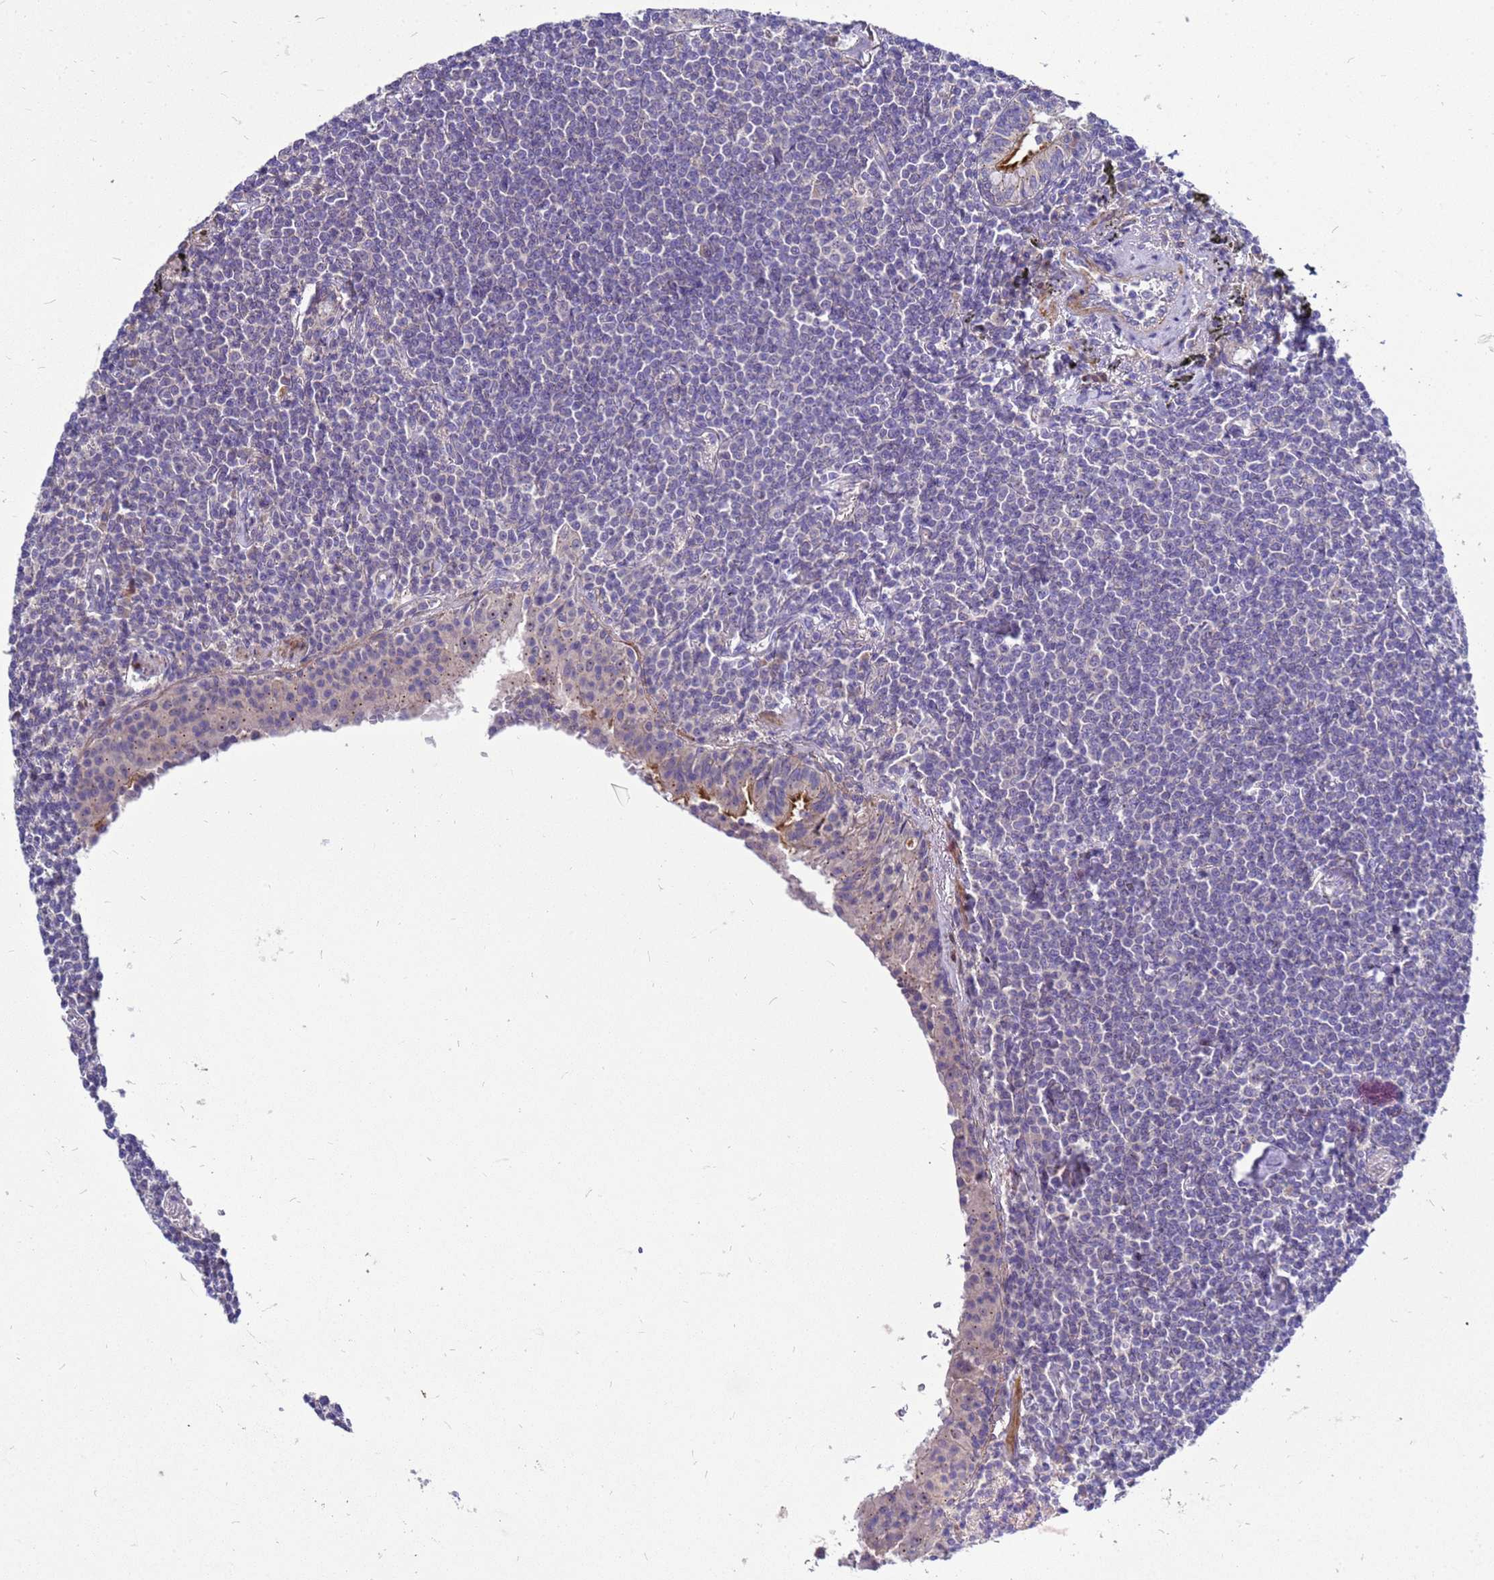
{"staining": {"intensity": "negative", "quantity": "none", "location": "none"}, "tissue": "lymphoma", "cell_type": "Tumor cells", "image_type": "cancer", "snomed": [{"axis": "morphology", "description": "Malignant lymphoma, non-Hodgkin's type, Low grade"}, {"axis": "topography", "description": "Lung"}], "caption": "Tumor cells are negative for protein expression in human malignant lymphoma, non-Hodgkin's type (low-grade).", "gene": "POP7", "patient": {"sex": "female", "age": 71}}